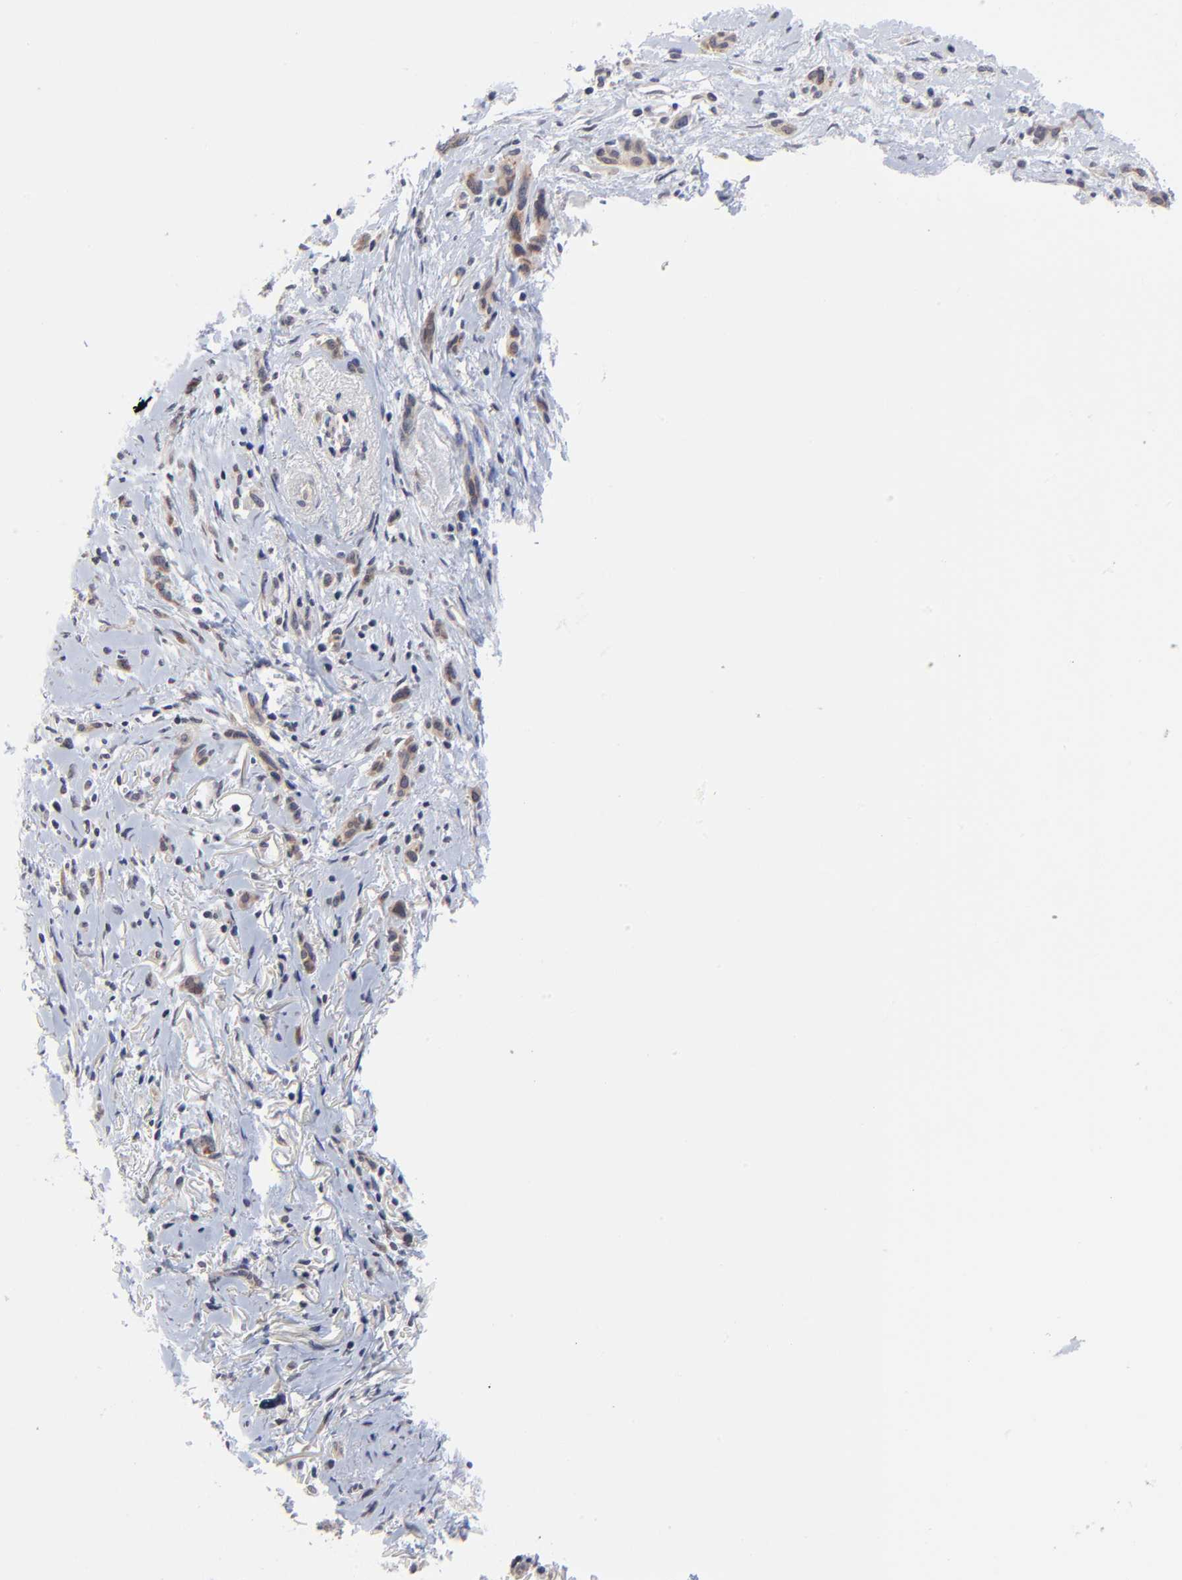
{"staining": {"intensity": "weak", "quantity": ">75%", "location": "cytoplasmic/membranous"}, "tissue": "melanoma", "cell_type": "Tumor cells", "image_type": "cancer", "snomed": [{"axis": "morphology", "description": "Malignant melanoma, NOS"}, {"axis": "topography", "description": "Skin"}], "caption": "The immunohistochemical stain shows weak cytoplasmic/membranous positivity in tumor cells of melanoma tissue.", "gene": "FBXO8", "patient": {"sex": "male", "age": 91}}